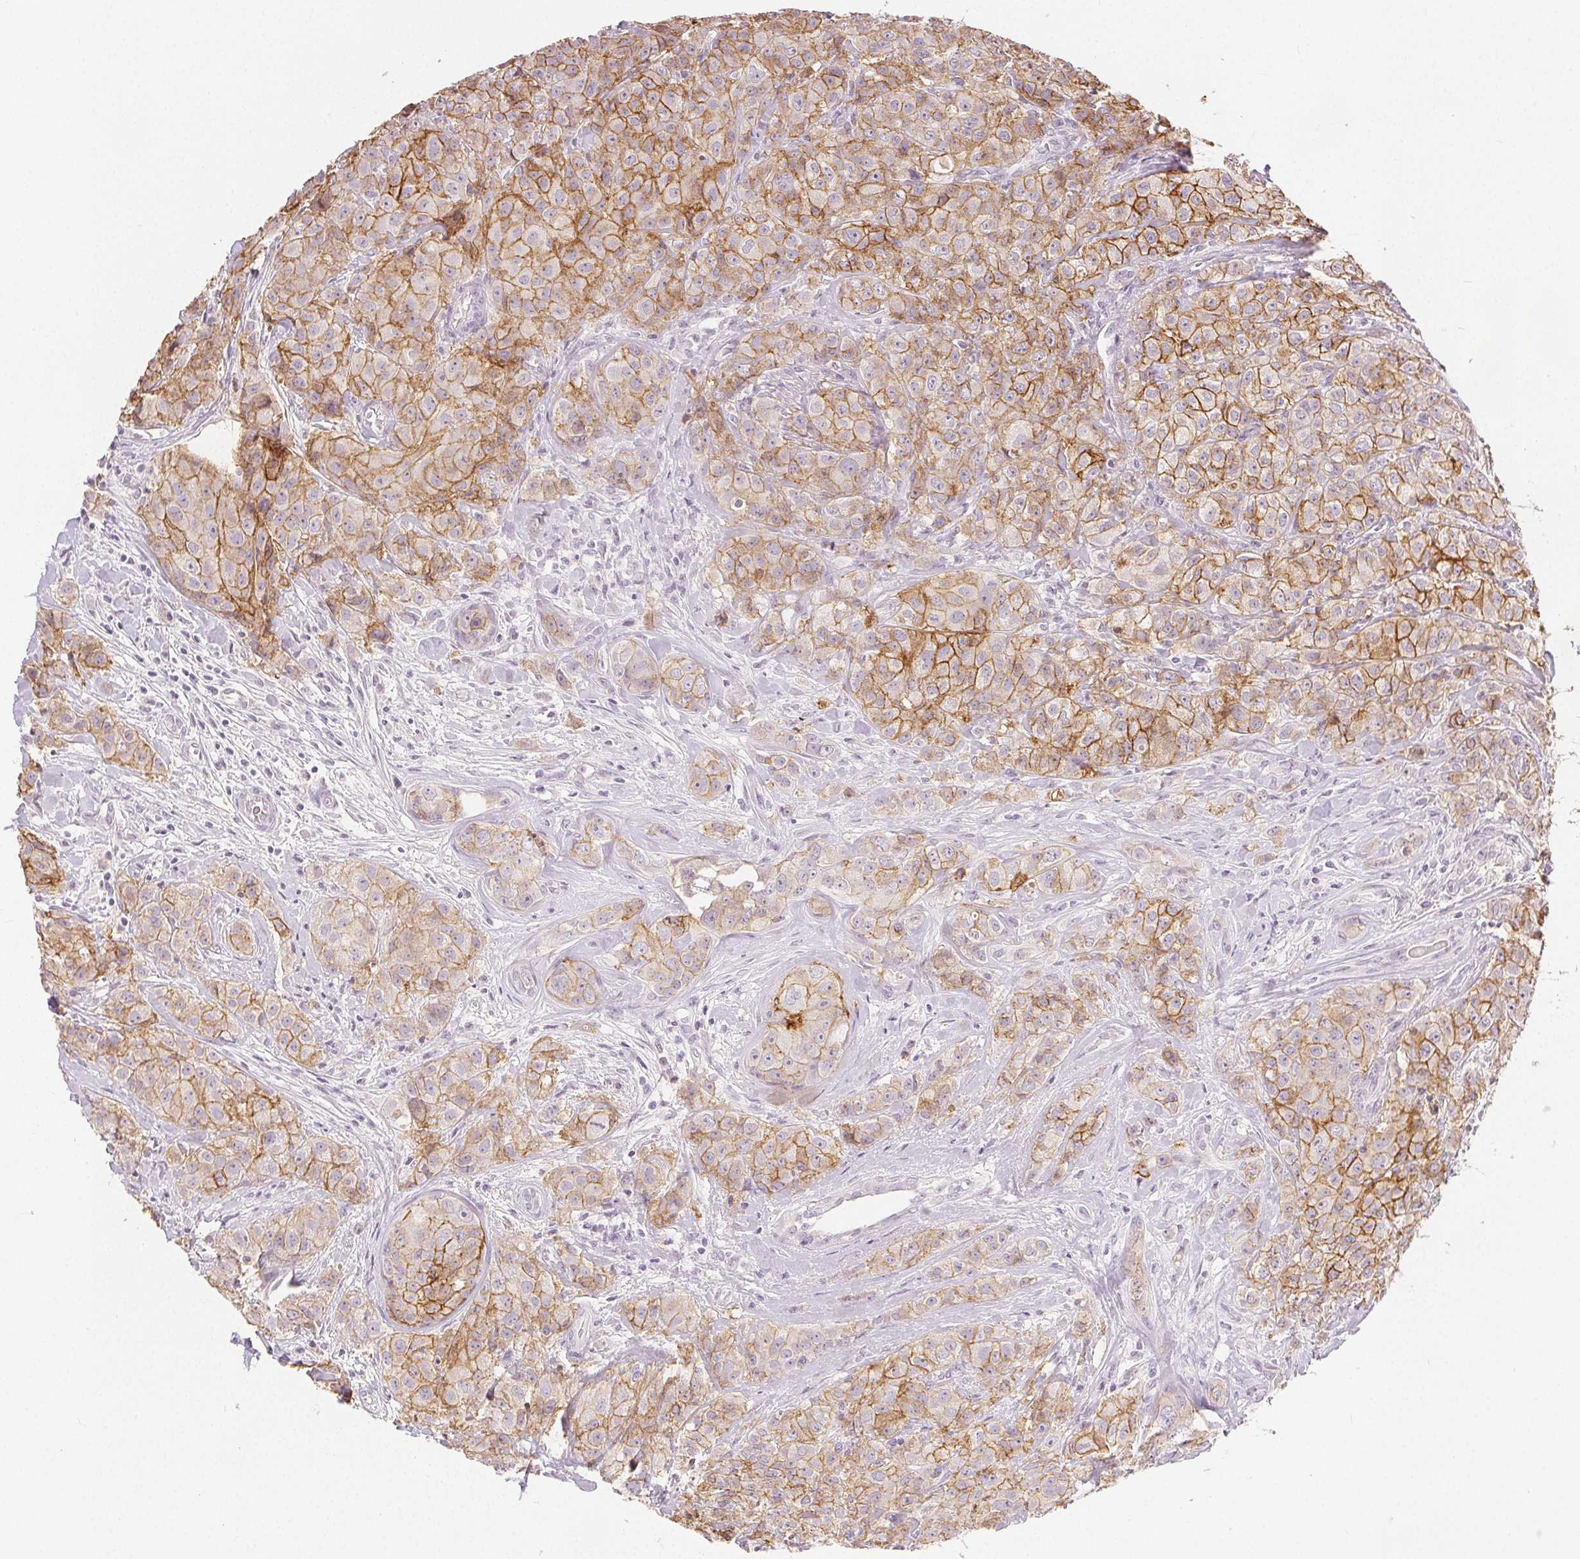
{"staining": {"intensity": "moderate", "quantity": "25%-75%", "location": "cytoplasmic/membranous"}, "tissue": "breast cancer", "cell_type": "Tumor cells", "image_type": "cancer", "snomed": [{"axis": "morphology", "description": "Duct carcinoma"}, {"axis": "topography", "description": "Breast"}], "caption": "There is medium levels of moderate cytoplasmic/membranous staining in tumor cells of breast cancer, as demonstrated by immunohistochemical staining (brown color).", "gene": "CA12", "patient": {"sex": "female", "age": 43}}